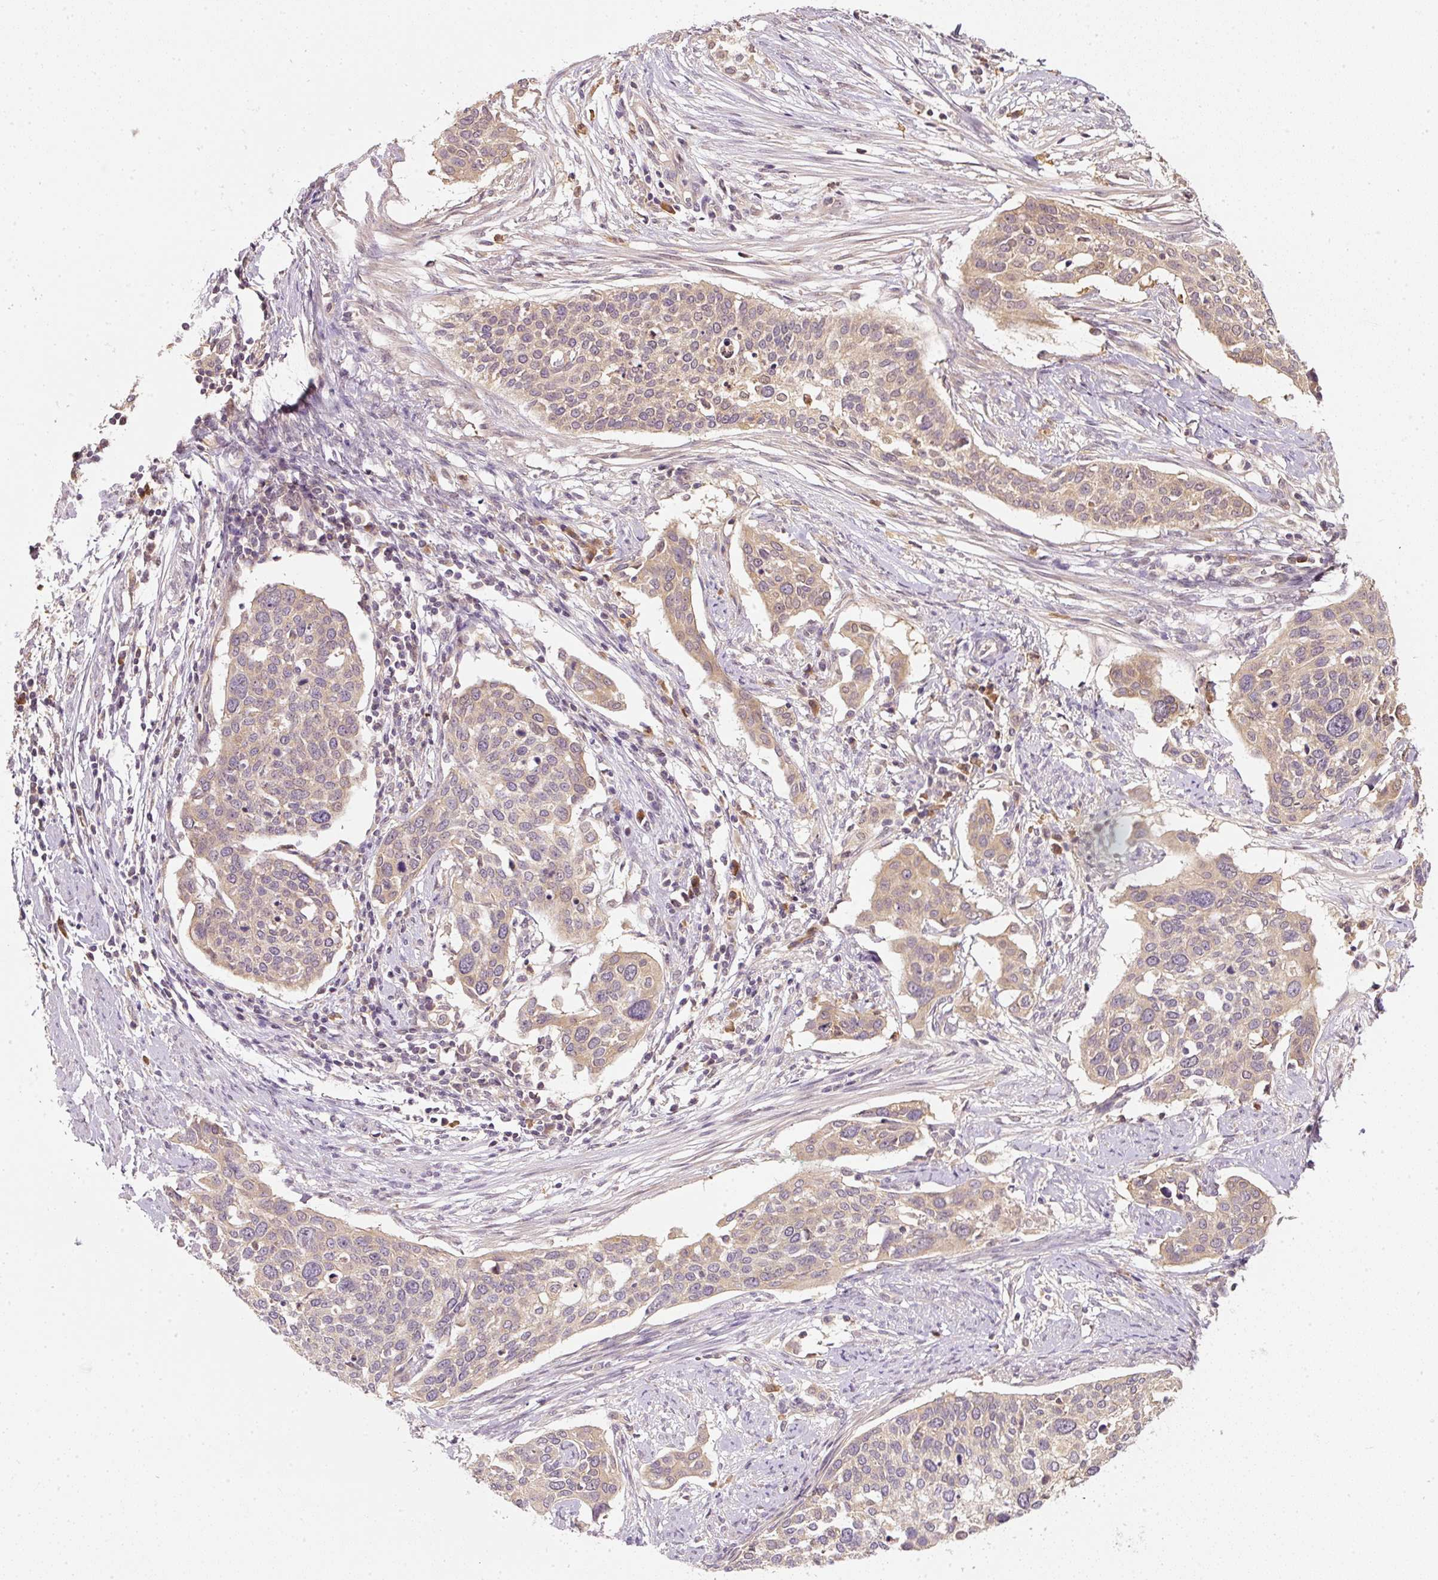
{"staining": {"intensity": "weak", "quantity": ">75%", "location": "cytoplasmic/membranous"}, "tissue": "cervical cancer", "cell_type": "Tumor cells", "image_type": "cancer", "snomed": [{"axis": "morphology", "description": "Squamous cell carcinoma, NOS"}, {"axis": "topography", "description": "Cervix"}], "caption": "This is an image of immunohistochemistry (IHC) staining of cervical squamous cell carcinoma, which shows weak staining in the cytoplasmic/membranous of tumor cells.", "gene": "CTTNBP2", "patient": {"sex": "female", "age": 44}}